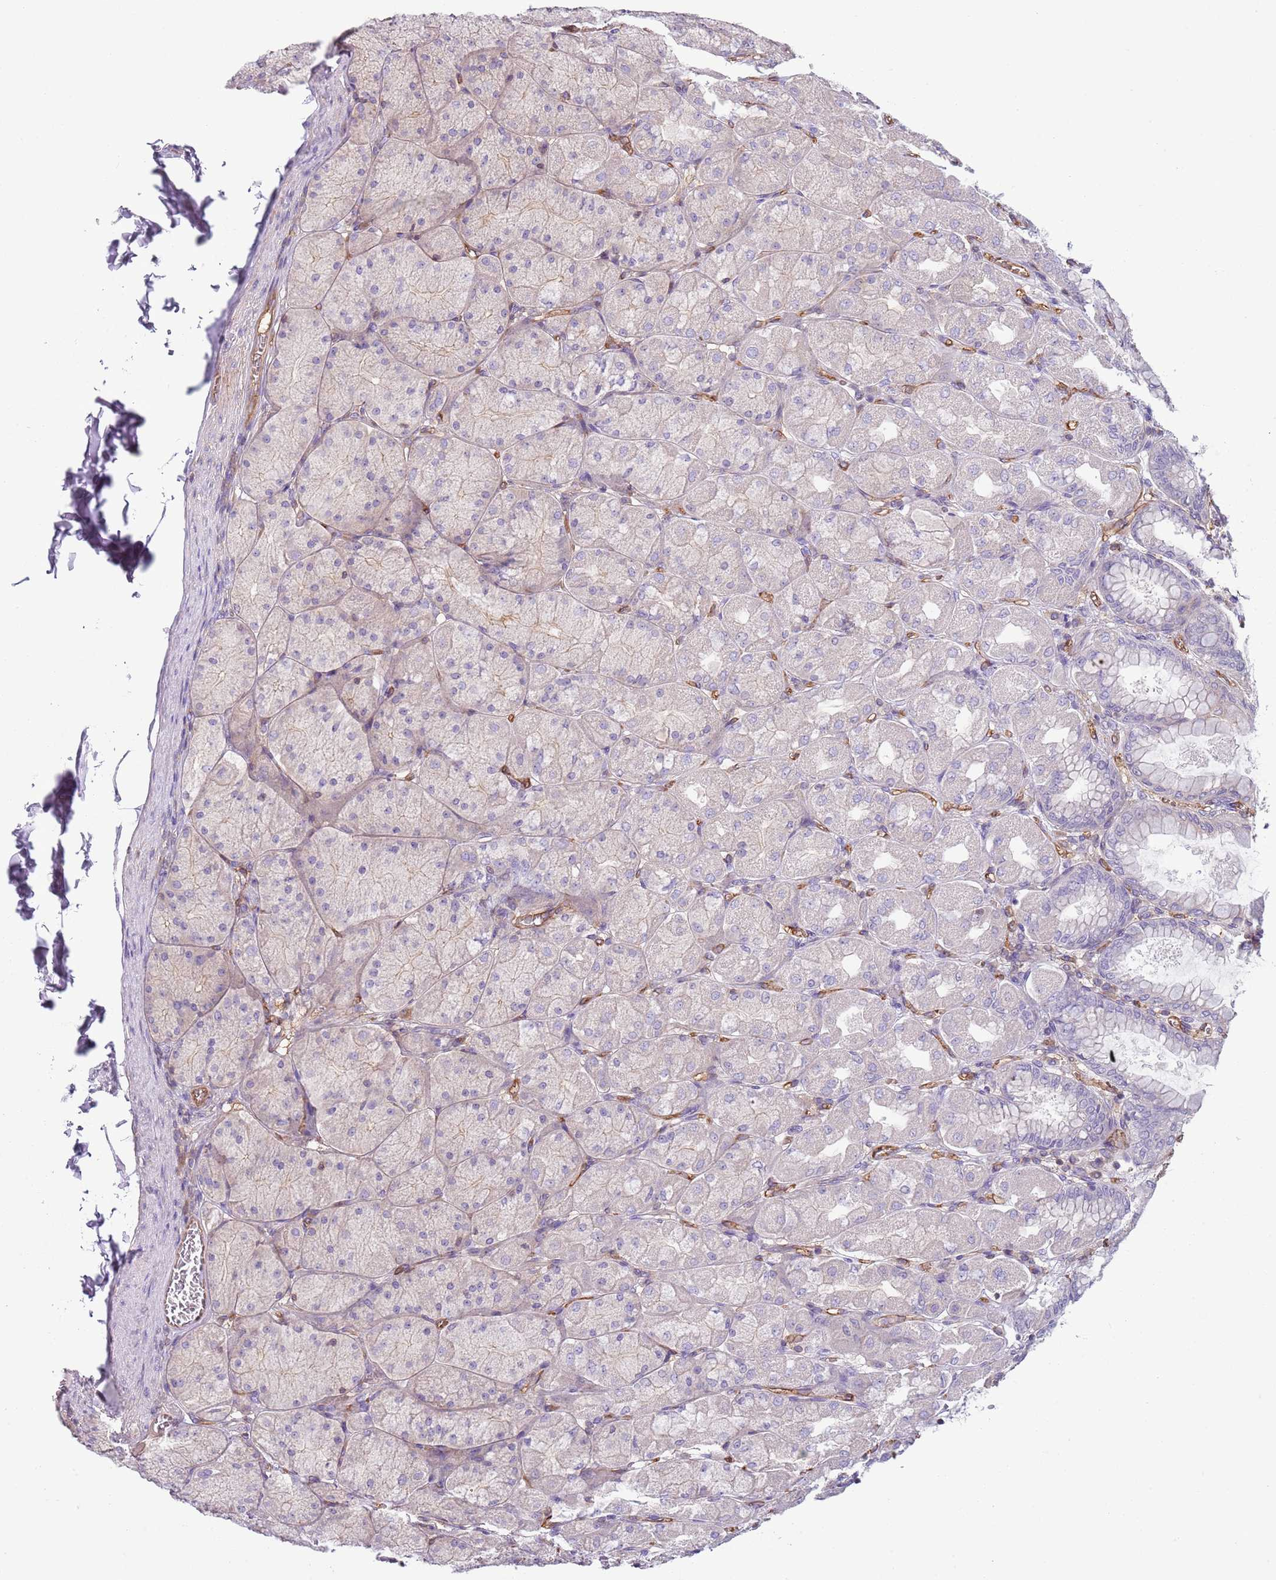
{"staining": {"intensity": "moderate", "quantity": "25%-75%", "location": "cytoplasmic/membranous"}, "tissue": "stomach", "cell_type": "Glandular cells", "image_type": "normal", "snomed": [{"axis": "morphology", "description": "Normal tissue, NOS"}, {"axis": "topography", "description": "Stomach, upper"}], "caption": "Protein staining exhibits moderate cytoplasmic/membranous positivity in approximately 25%-75% of glandular cells in benign stomach.", "gene": "GNAI1", "patient": {"sex": "female", "age": 56}}